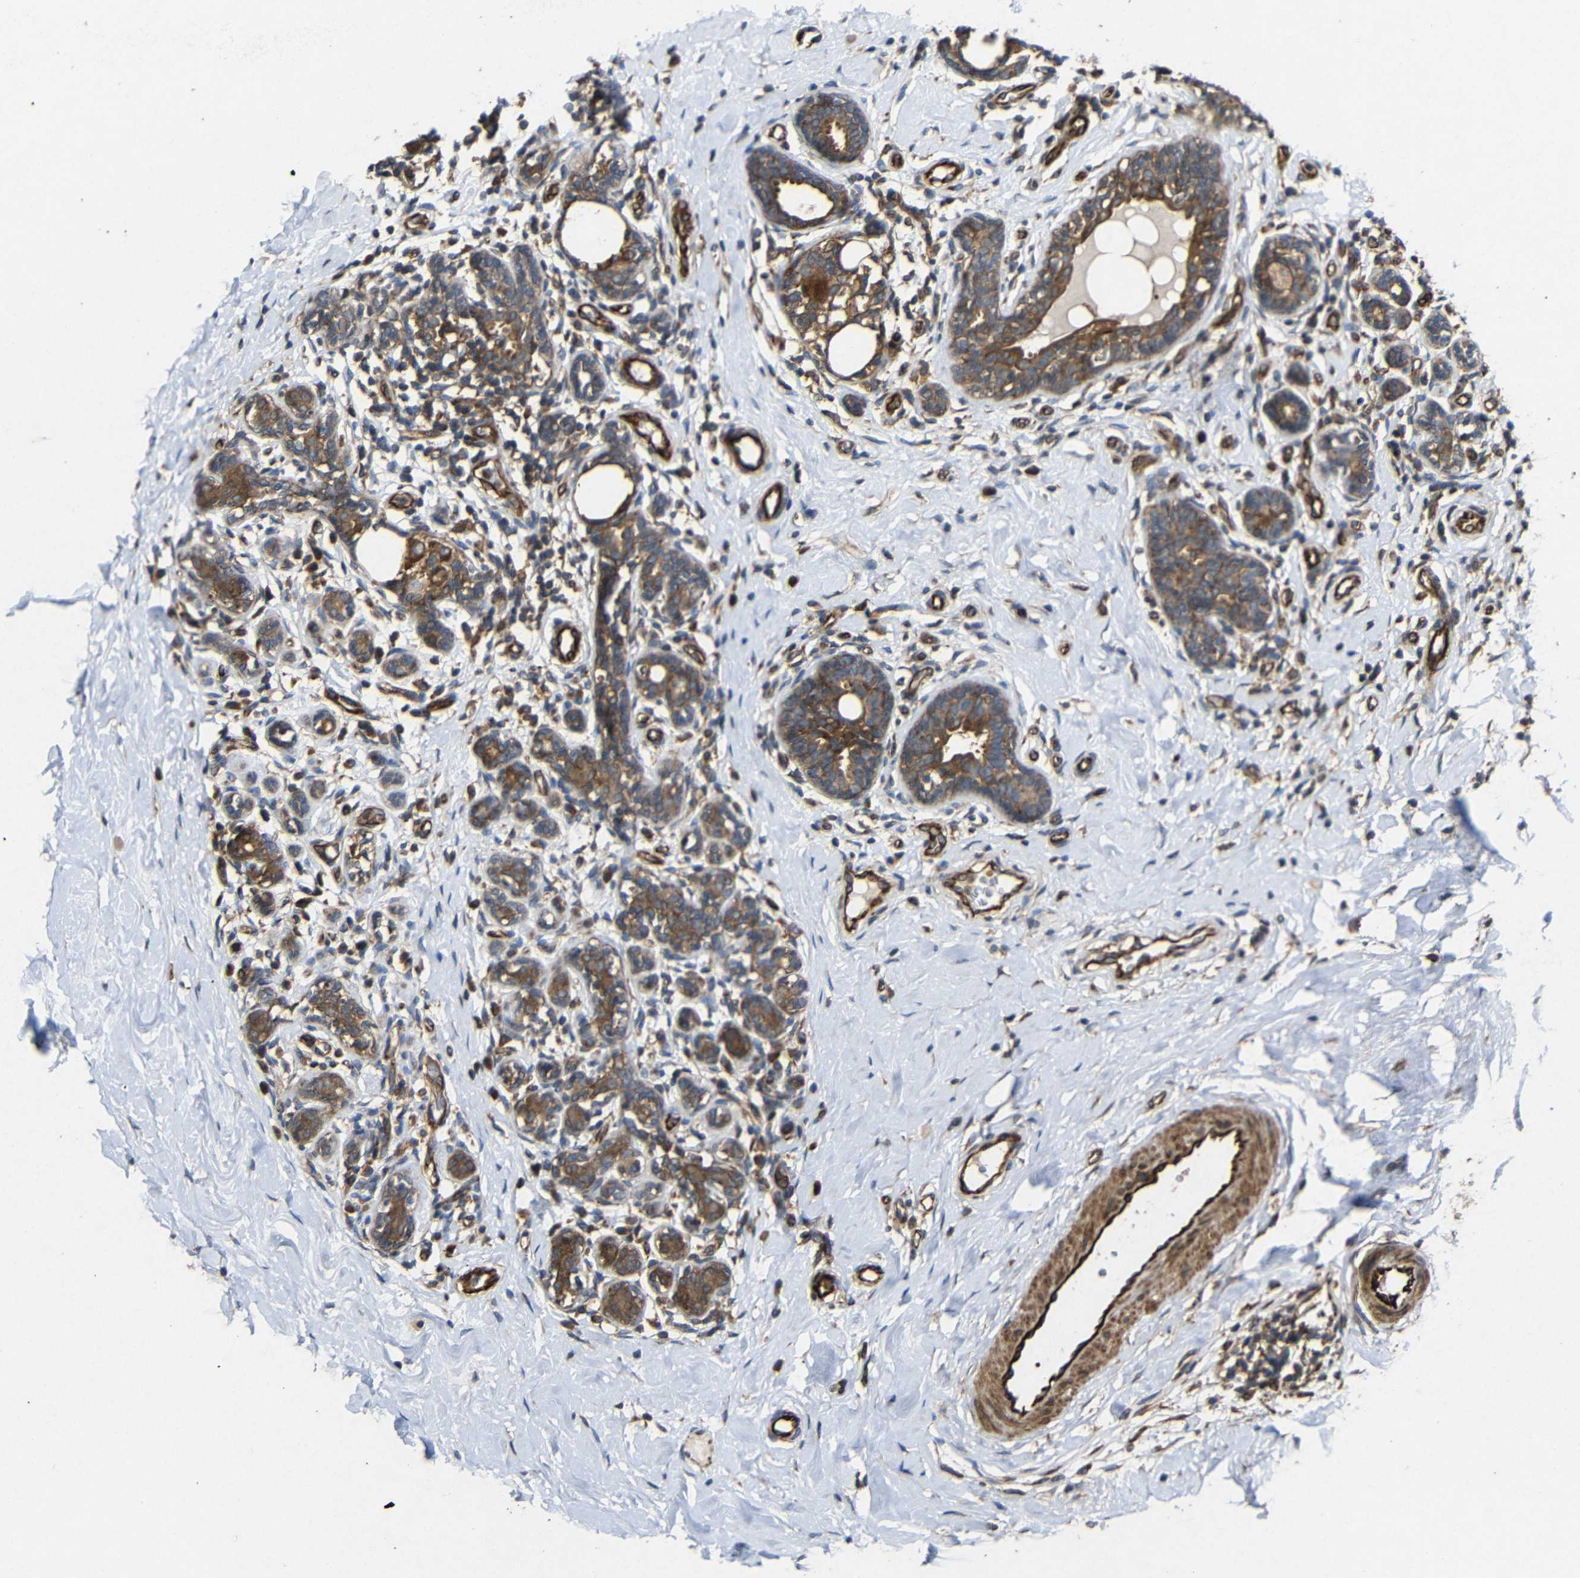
{"staining": {"intensity": "moderate", "quantity": ">75%", "location": "cytoplasmic/membranous"}, "tissue": "breast cancer", "cell_type": "Tumor cells", "image_type": "cancer", "snomed": [{"axis": "morphology", "description": "Normal tissue, NOS"}, {"axis": "morphology", "description": "Duct carcinoma"}, {"axis": "topography", "description": "Breast"}], "caption": "Invasive ductal carcinoma (breast) stained with a protein marker exhibits moderate staining in tumor cells.", "gene": "EIF2S1", "patient": {"sex": "female", "age": 40}}